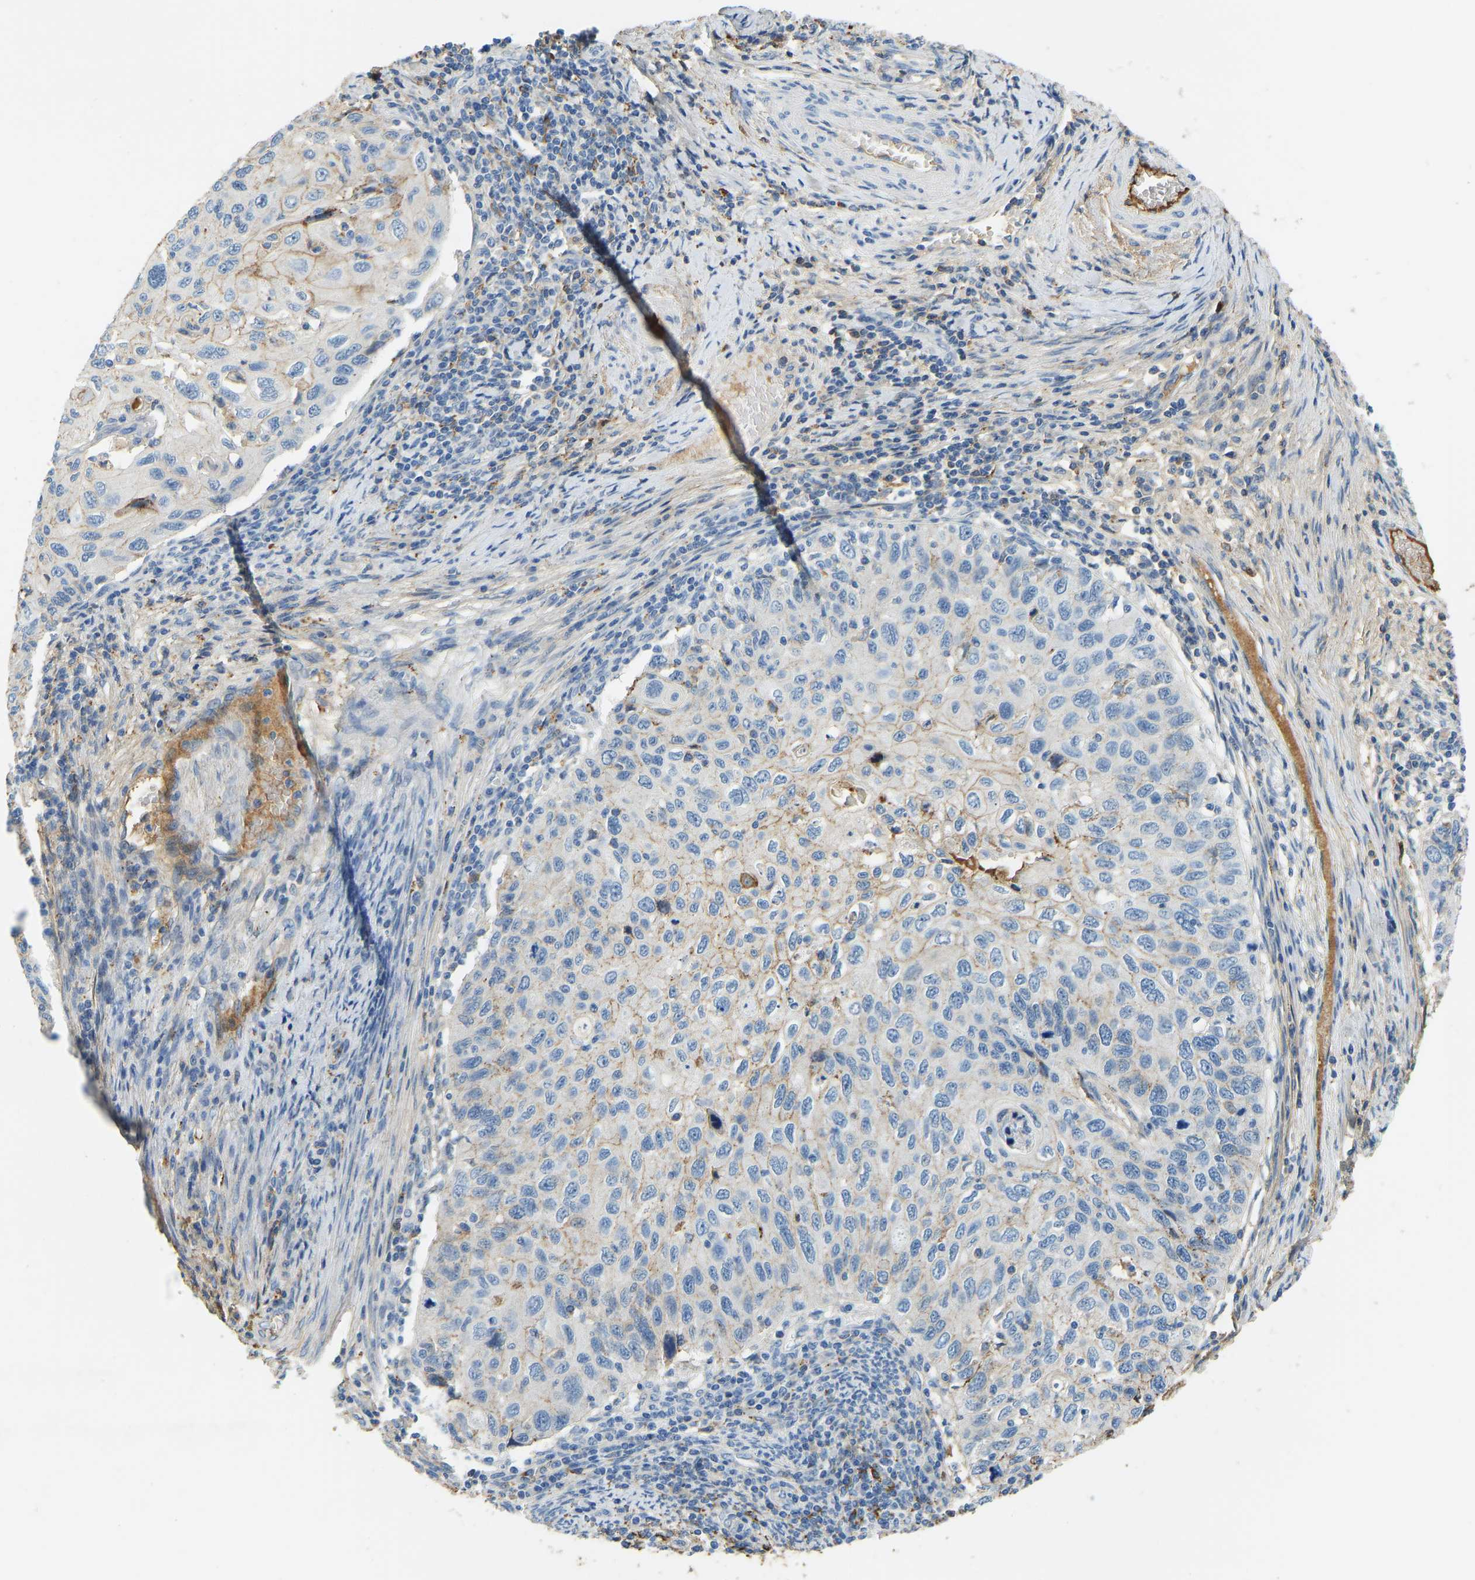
{"staining": {"intensity": "negative", "quantity": "none", "location": "none"}, "tissue": "cervical cancer", "cell_type": "Tumor cells", "image_type": "cancer", "snomed": [{"axis": "morphology", "description": "Squamous cell carcinoma, NOS"}, {"axis": "topography", "description": "Cervix"}], "caption": "Cervical squamous cell carcinoma was stained to show a protein in brown. There is no significant staining in tumor cells.", "gene": "THBS4", "patient": {"sex": "female", "age": 70}}